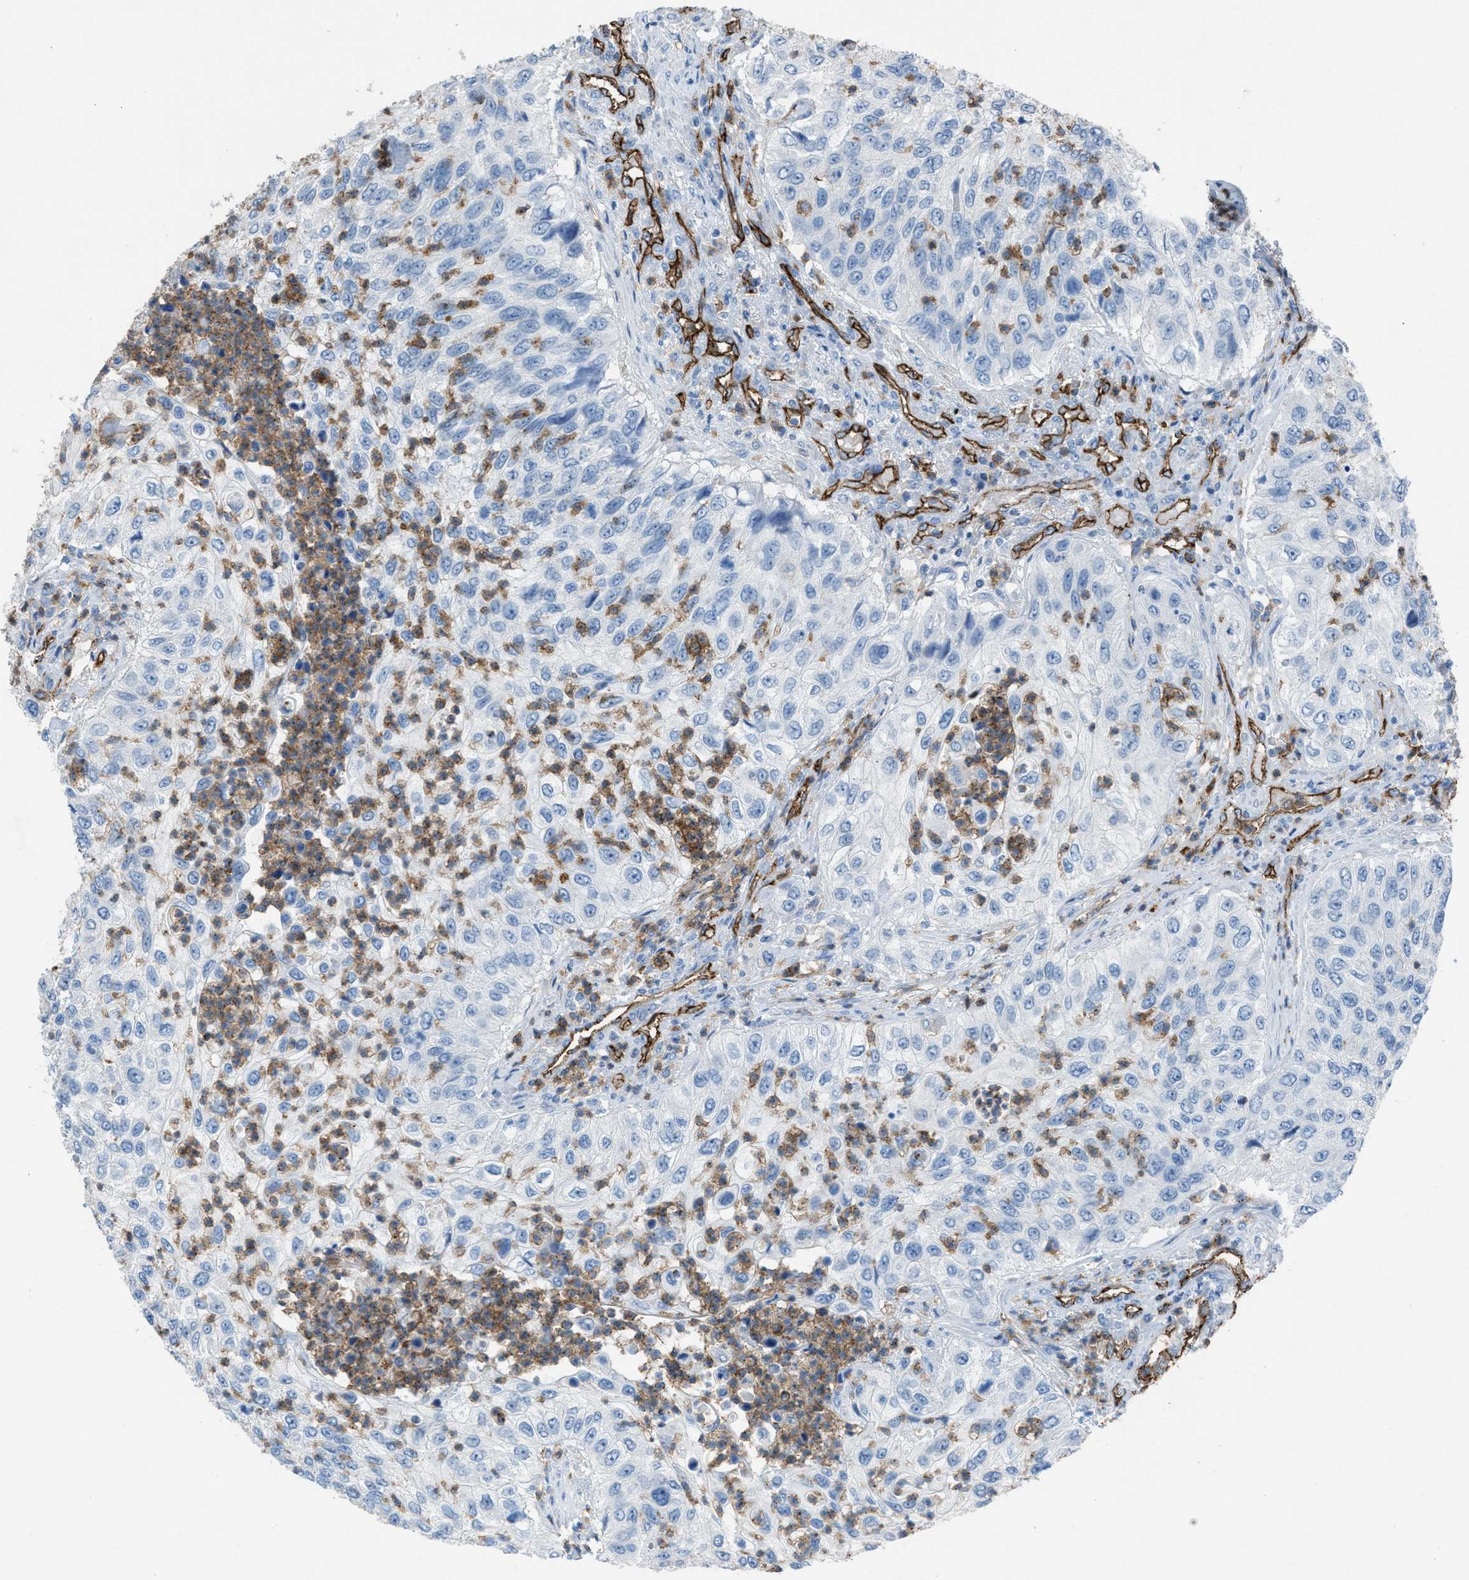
{"staining": {"intensity": "negative", "quantity": "none", "location": "none"}, "tissue": "urothelial cancer", "cell_type": "Tumor cells", "image_type": "cancer", "snomed": [{"axis": "morphology", "description": "Urothelial carcinoma, High grade"}, {"axis": "topography", "description": "Urinary bladder"}], "caption": "Tumor cells show no significant expression in urothelial cancer.", "gene": "DYSF", "patient": {"sex": "female", "age": 60}}